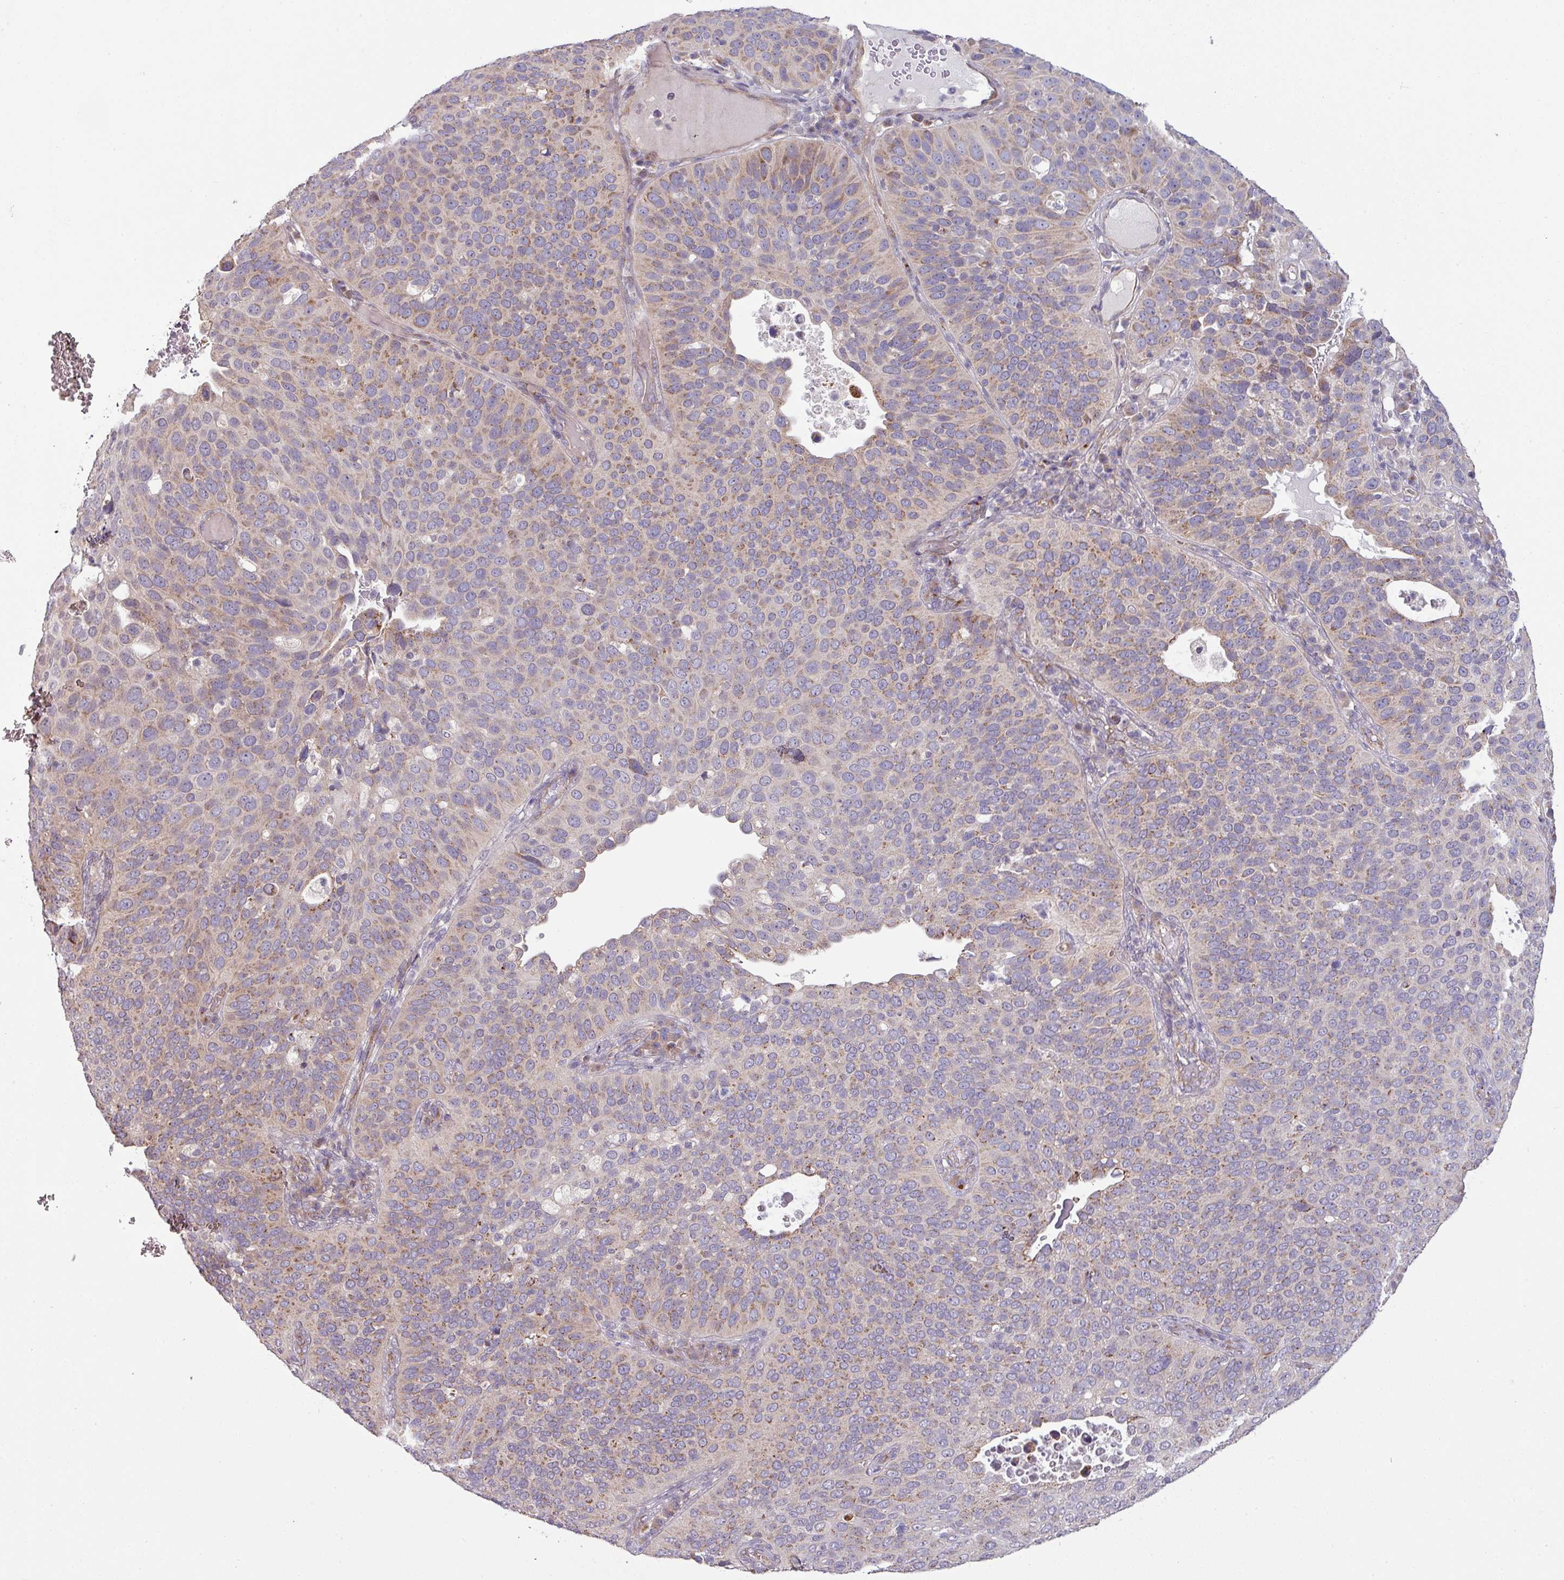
{"staining": {"intensity": "moderate", "quantity": "25%-75%", "location": "cytoplasmic/membranous"}, "tissue": "cervical cancer", "cell_type": "Tumor cells", "image_type": "cancer", "snomed": [{"axis": "morphology", "description": "Squamous cell carcinoma, NOS"}, {"axis": "topography", "description": "Cervix"}], "caption": "Tumor cells reveal medium levels of moderate cytoplasmic/membranous positivity in approximately 25%-75% of cells in cervical cancer (squamous cell carcinoma).", "gene": "TIMMDC1", "patient": {"sex": "female", "age": 36}}